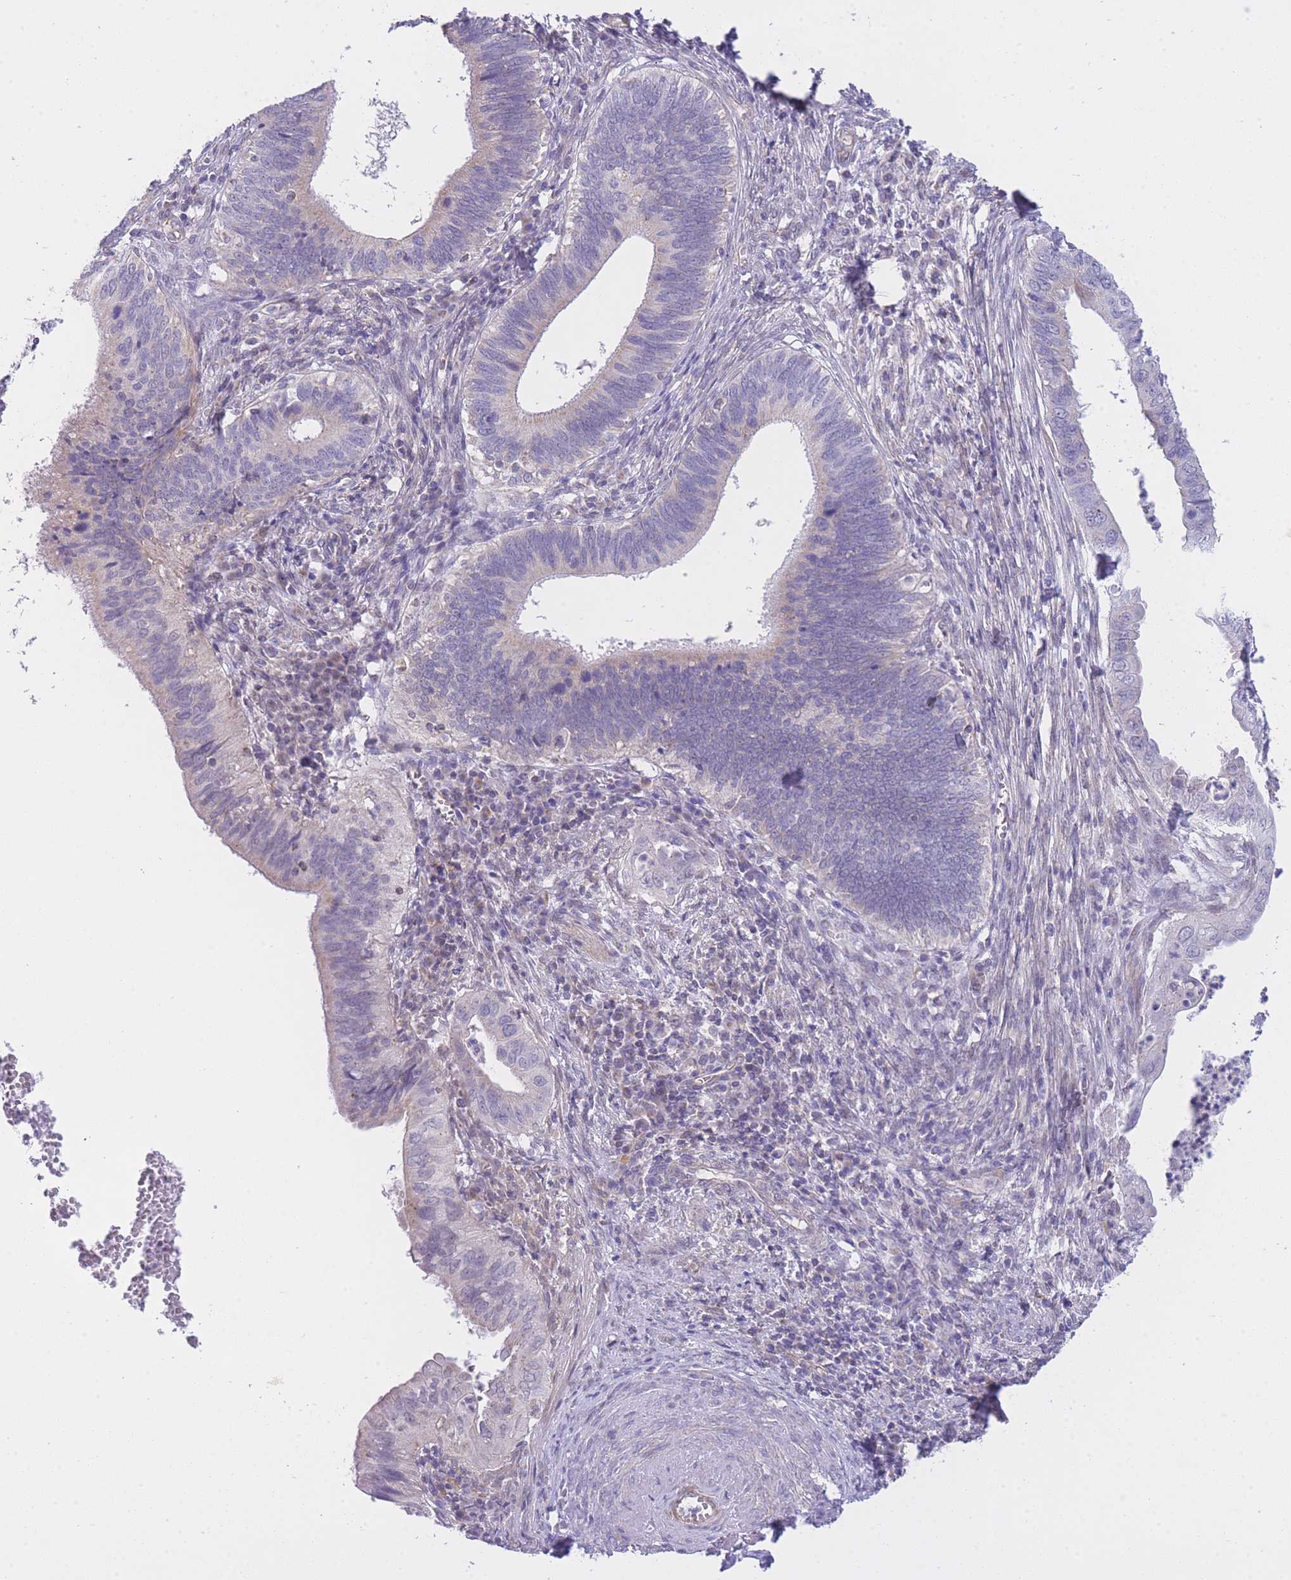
{"staining": {"intensity": "negative", "quantity": "none", "location": "none"}, "tissue": "cervical cancer", "cell_type": "Tumor cells", "image_type": "cancer", "snomed": [{"axis": "morphology", "description": "Adenocarcinoma, NOS"}, {"axis": "topography", "description": "Cervix"}], "caption": "Immunohistochemical staining of human cervical cancer (adenocarcinoma) shows no significant positivity in tumor cells.", "gene": "CTBP1", "patient": {"sex": "female", "age": 42}}